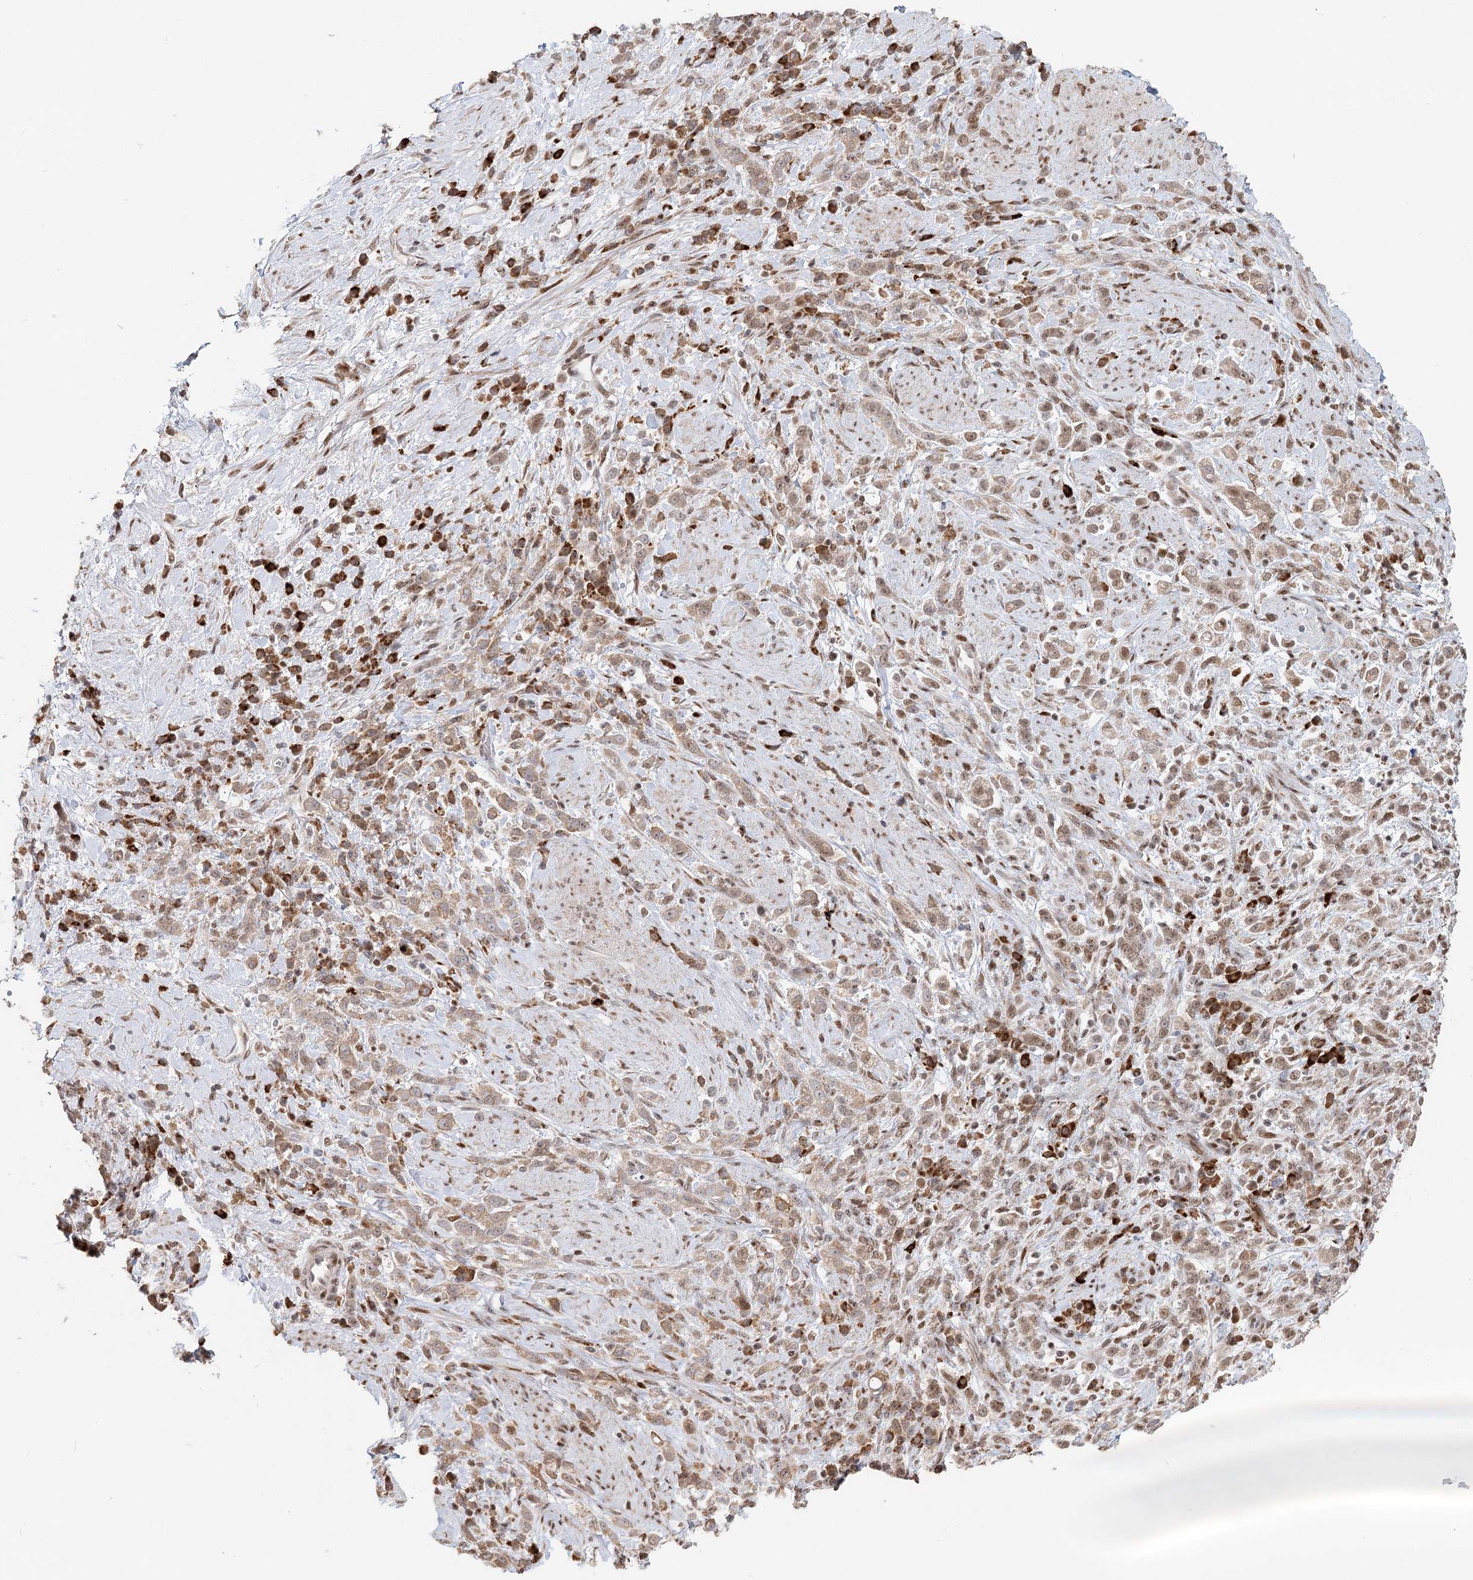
{"staining": {"intensity": "weak", "quantity": ">75%", "location": "cytoplasmic/membranous"}, "tissue": "stomach cancer", "cell_type": "Tumor cells", "image_type": "cancer", "snomed": [{"axis": "morphology", "description": "Adenocarcinoma, NOS"}, {"axis": "topography", "description": "Stomach"}], "caption": "Protein staining shows weak cytoplasmic/membranous staining in about >75% of tumor cells in stomach adenocarcinoma. The staining is performed using DAB brown chromogen to label protein expression. The nuclei are counter-stained blue using hematoxylin.", "gene": "BNIP5", "patient": {"sex": "female", "age": 60}}